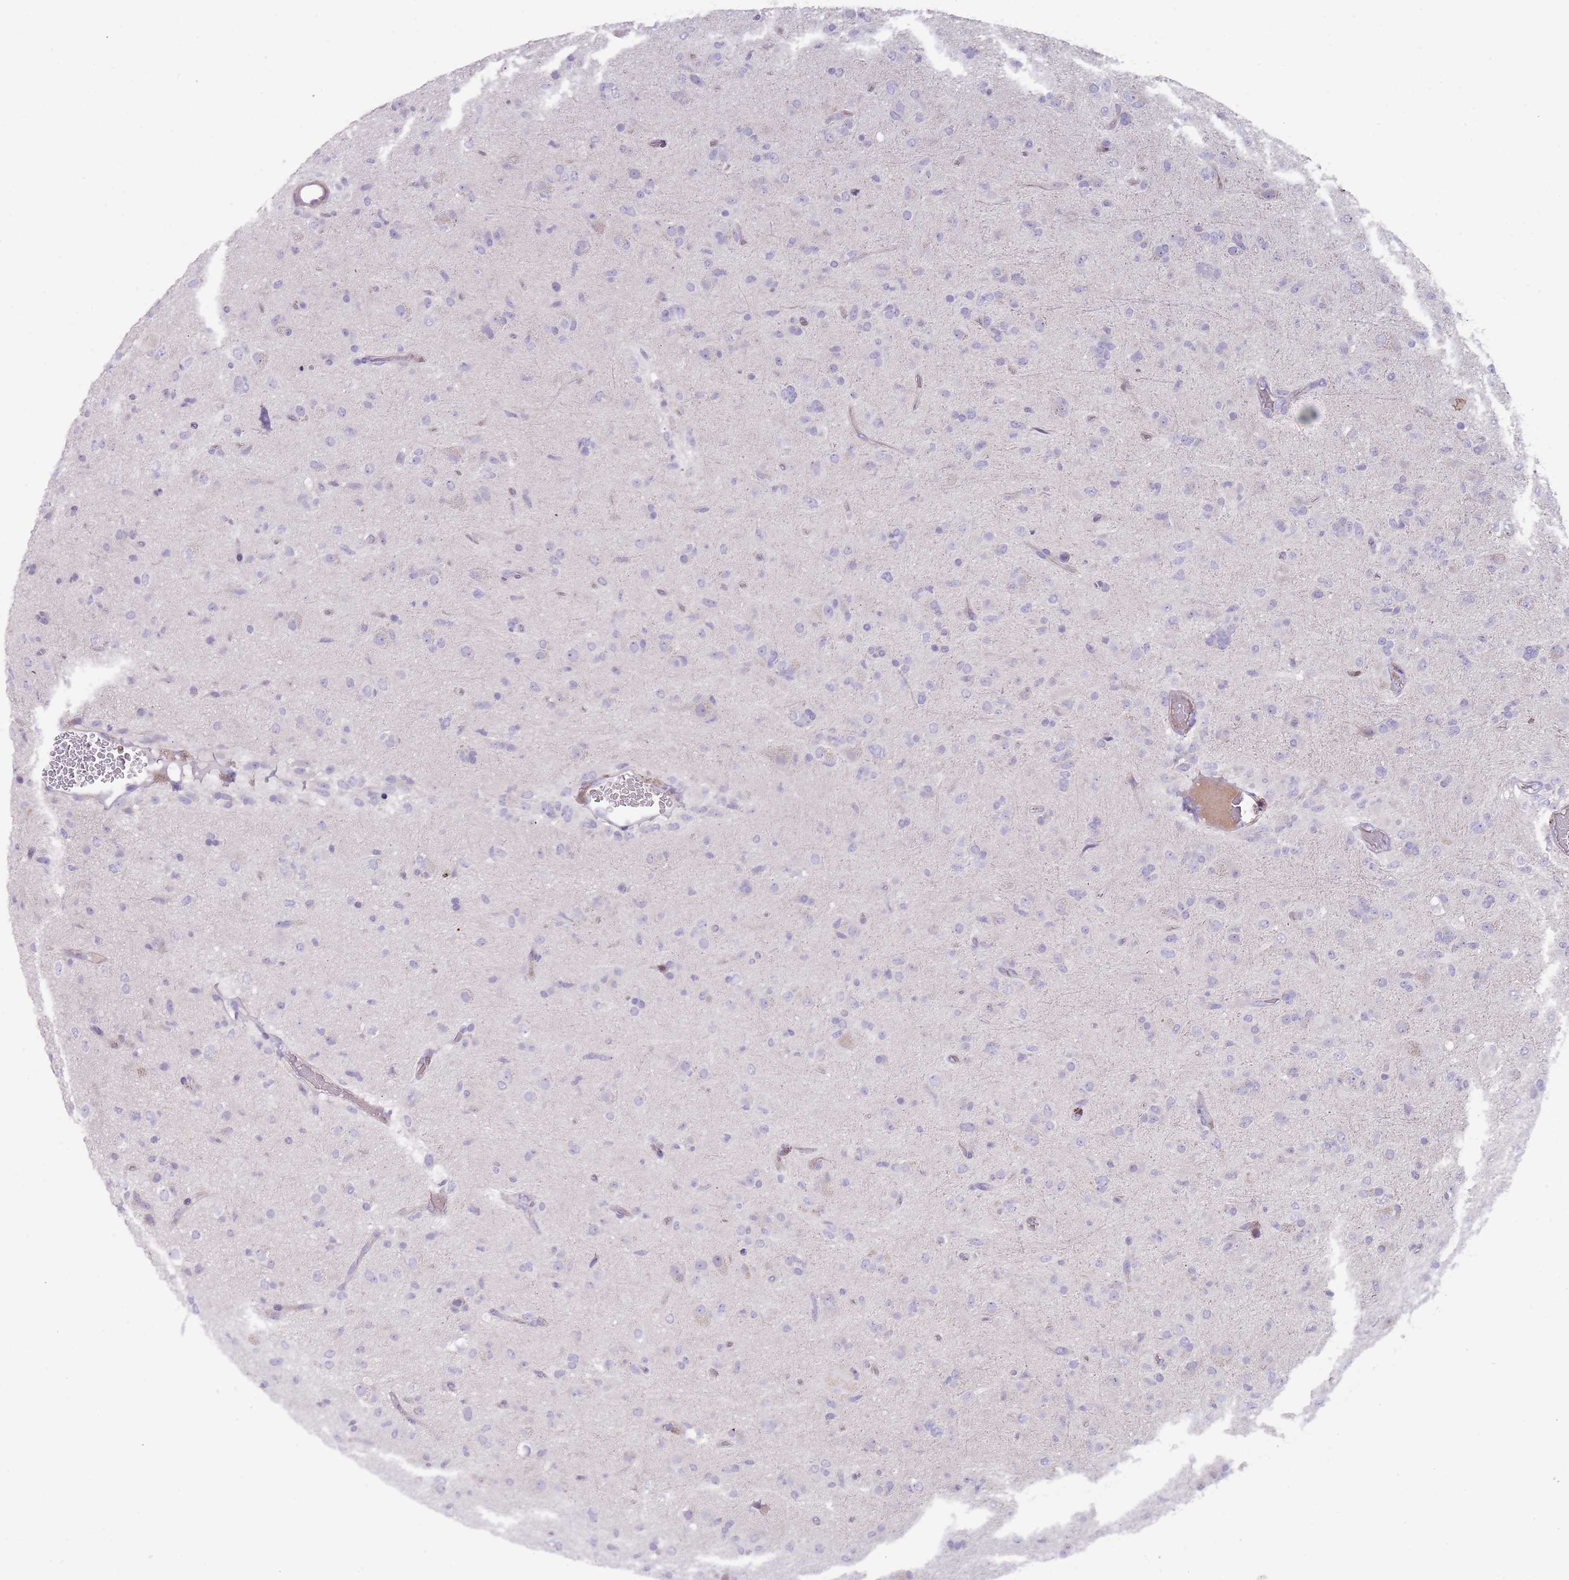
{"staining": {"intensity": "negative", "quantity": "none", "location": "none"}, "tissue": "glioma", "cell_type": "Tumor cells", "image_type": "cancer", "snomed": [{"axis": "morphology", "description": "Glioma, malignant, Low grade"}, {"axis": "topography", "description": "Brain"}], "caption": "Tumor cells show no significant positivity in glioma. (Brightfield microscopy of DAB (3,3'-diaminobenzidine) IHC at high magnification).", "gene": "PRAC1", "patient": {"sex": "male", "age": 65}}